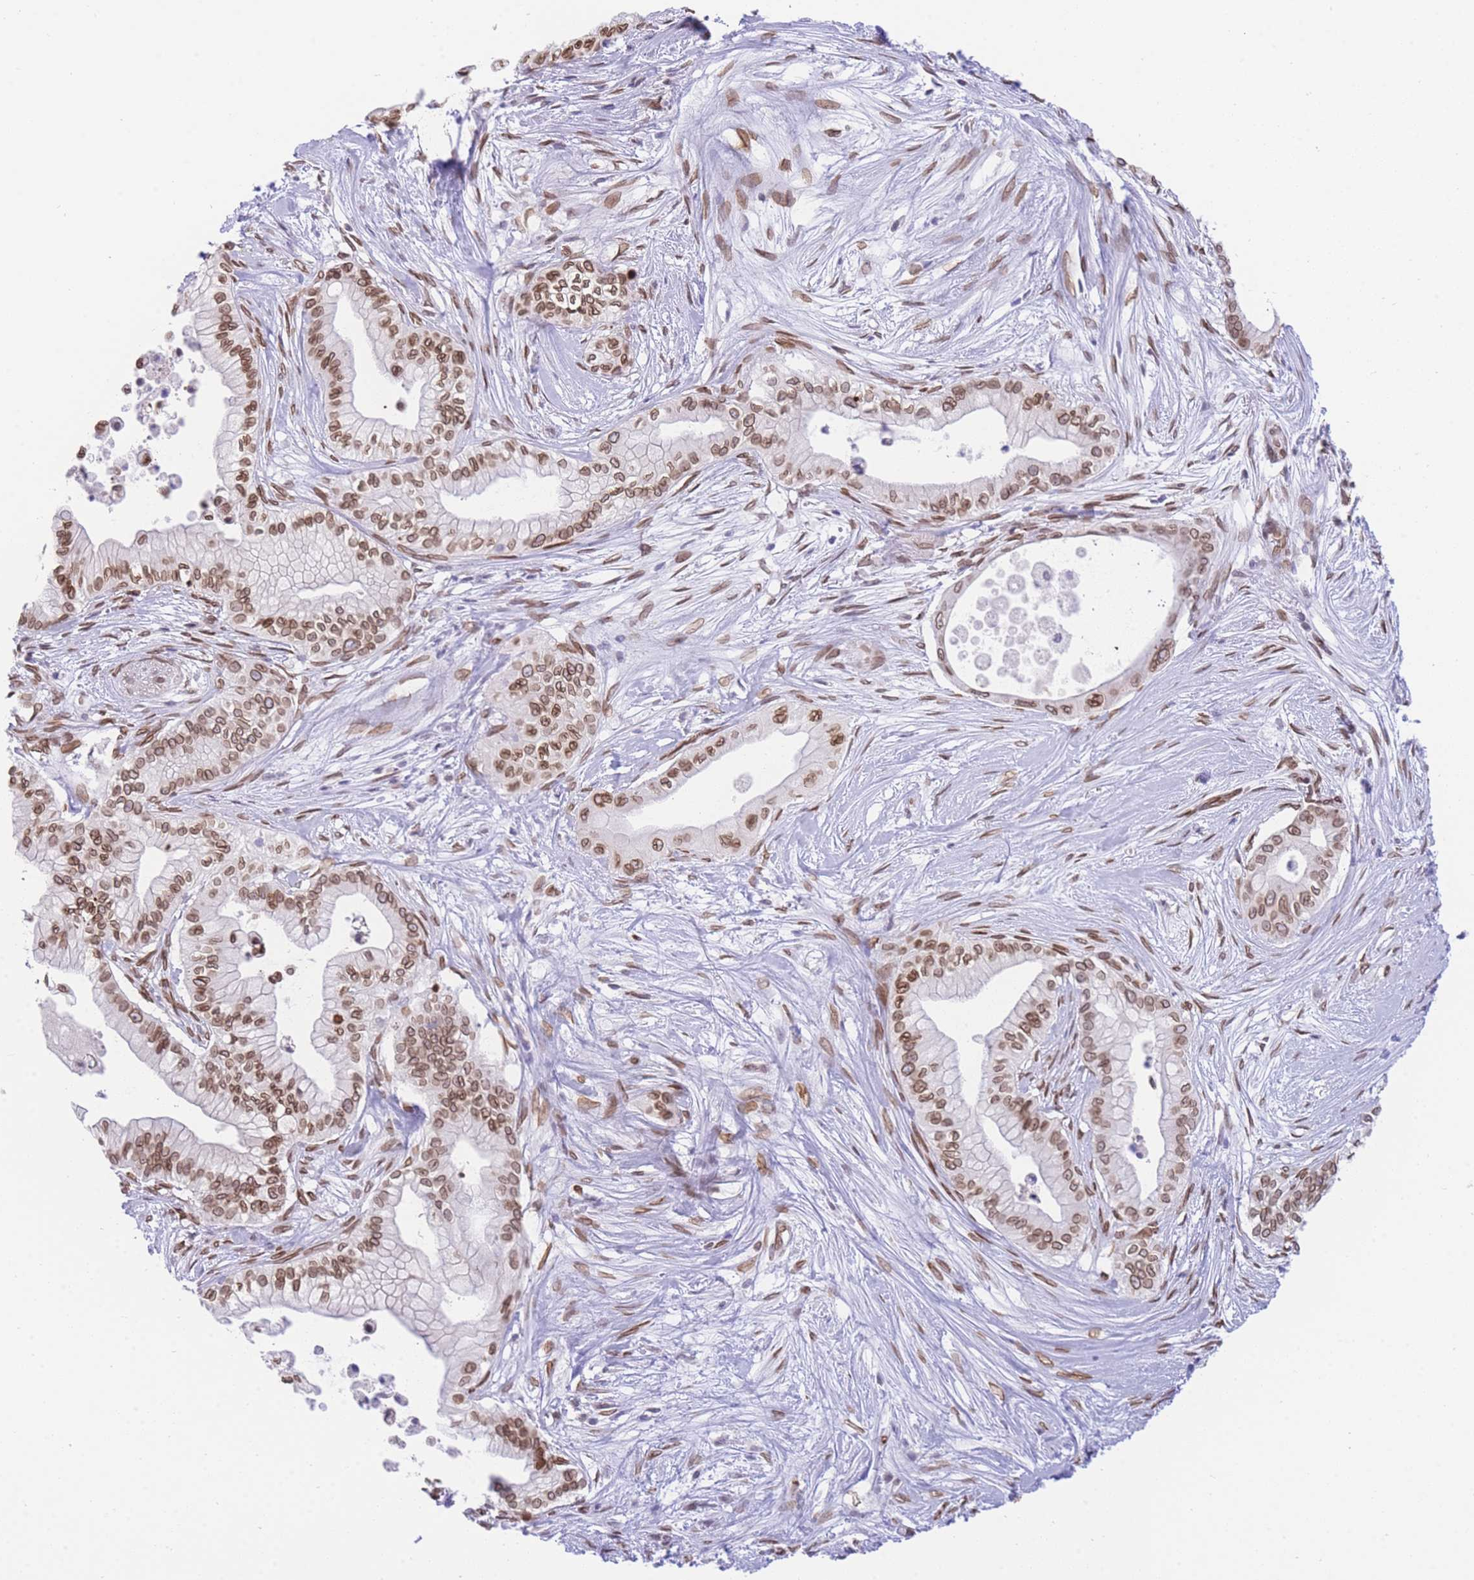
{"staining": {"intensity": "moderate", "quantity": ">75%", "location": "nuclear"}, "tissue": "pancreatic cancer", "cell_type": "Tumor cells", "image_type": "cancer", "snomed": [{"axis": "morphology", "description": "Adenocarcinoma, NOS"}, {"axis": "topography", "description": "Pancreas"}], "caption": "There is medium levels of moderate nuclear expression in tumor cells of pancreatic cancer (adenocarcinoma), as demonstrated by immunohistochemical staining (brown color).", "gene": "OR10AD1", "patient": {"sex": "male", "age": 78}}